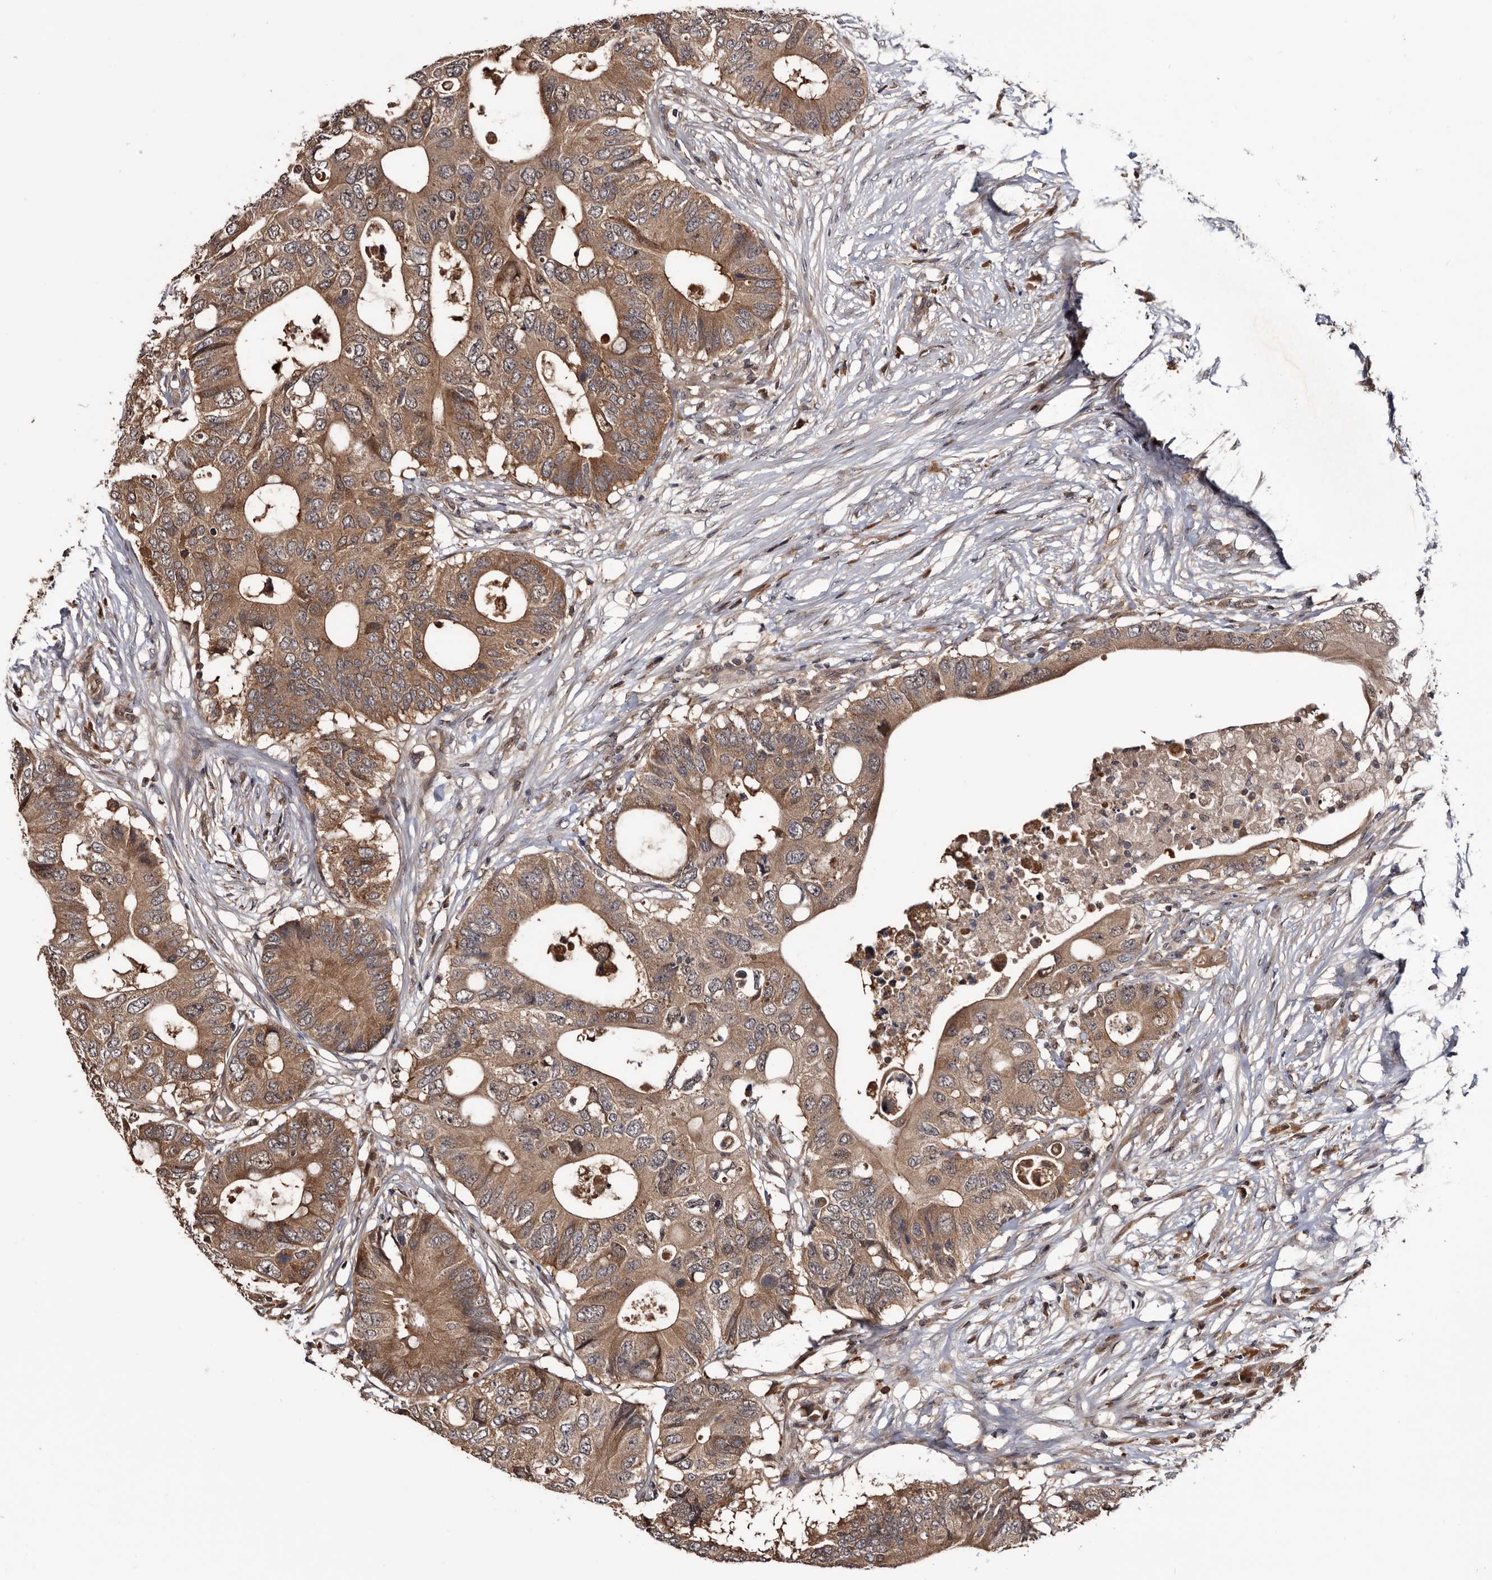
{"staining": {"intensity": "moderate", "quantity": ">75%", "location": "cytoplasmic/membranous"}, "tissue": "colorectal cancer", "cell_type": "Tumor cells", "image_type": "cancer", "snomed": [{"axis": "morphology", "description": "Adenocarcinoma, NOS"}, {"axis": "topography", "description": "Colon"}], "caption": "A photomicrograph of human adenocarcinoma (colorectal) stained for a protein demonstrates moderate cytoplasmic/membranous brown staining in tumor cells.", "gene": "TTI2", "patient": {"sex": "male", "age": 71}}